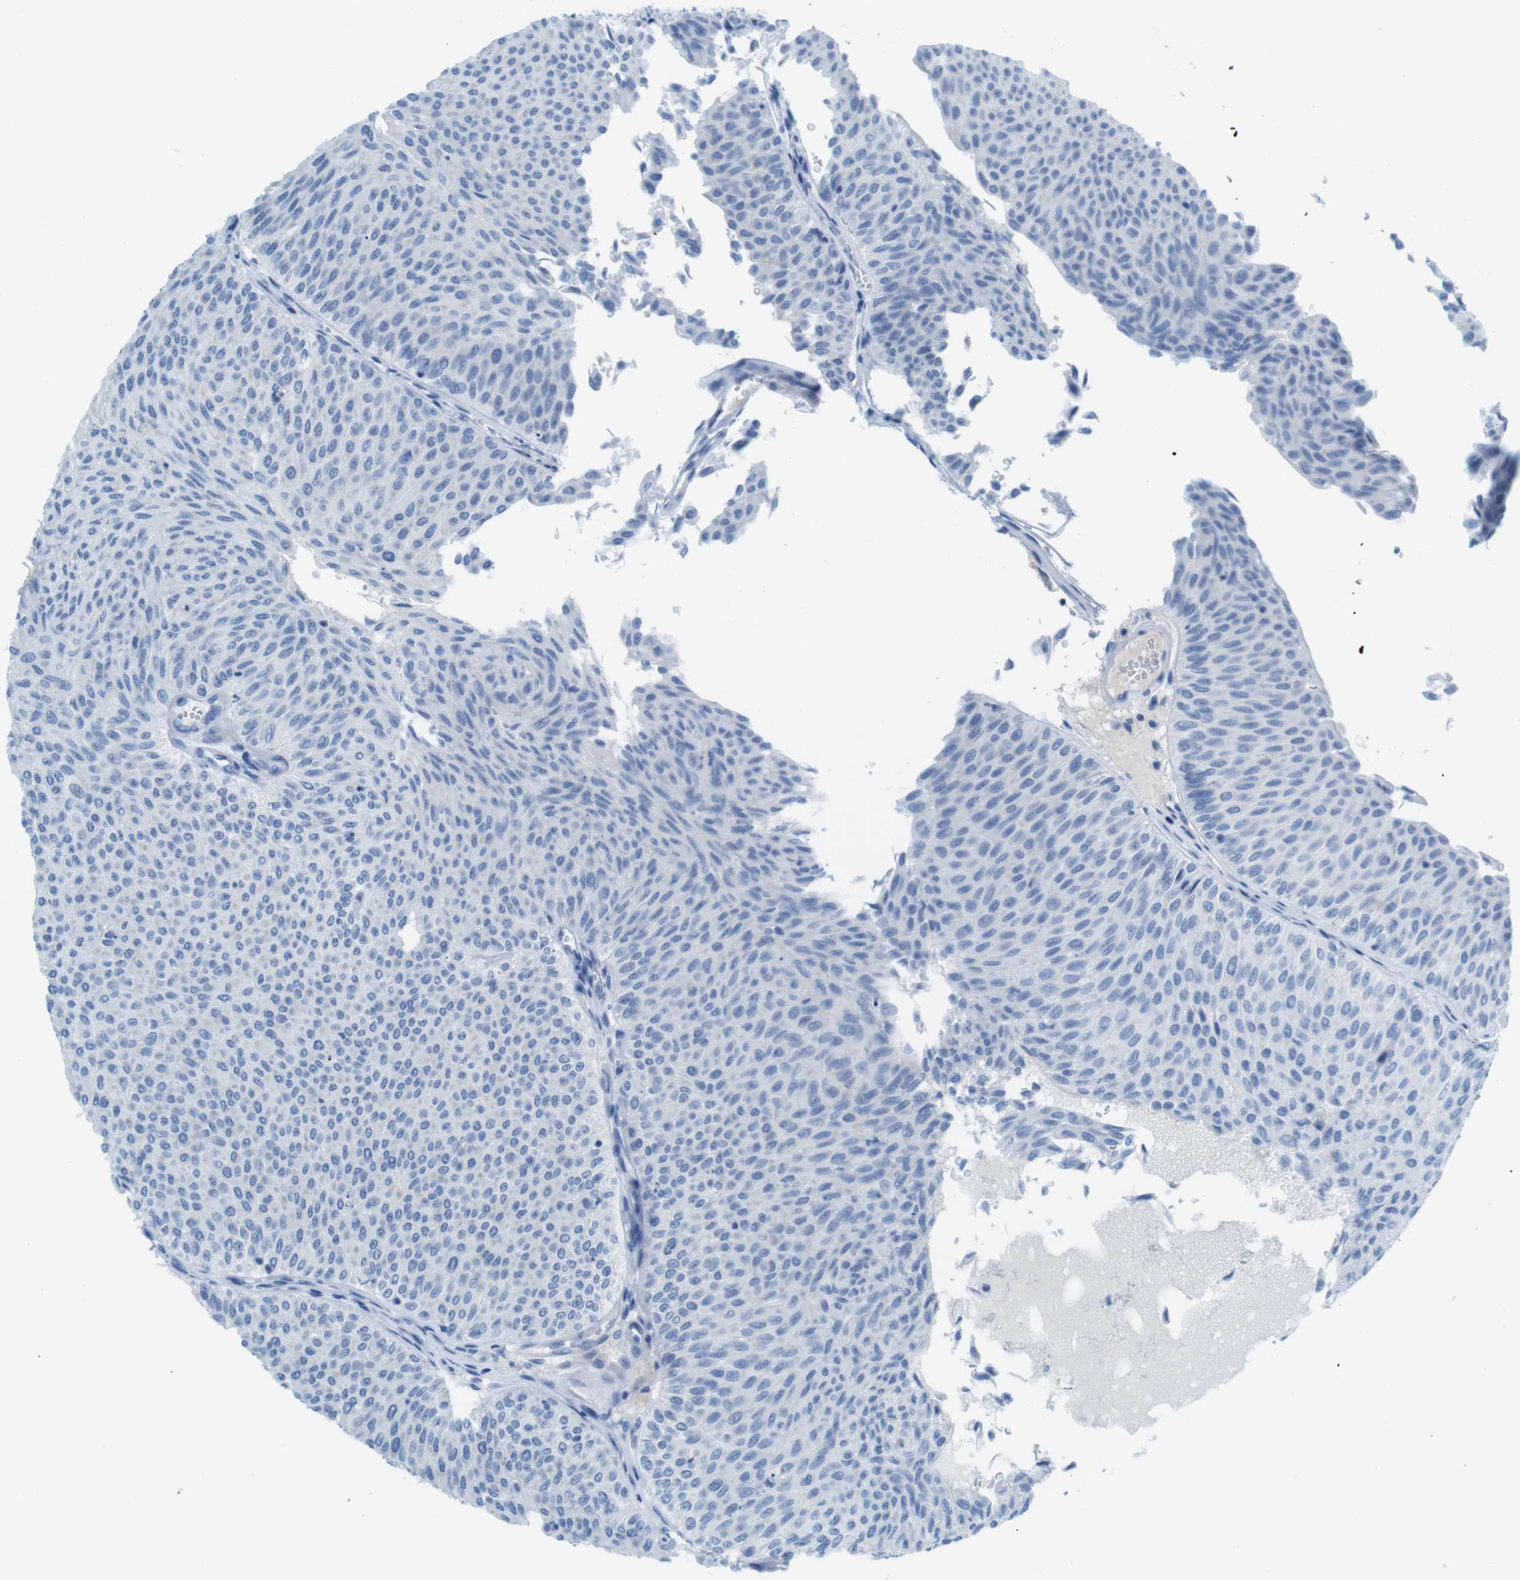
{"staining": {"intensity": "negative", "quantity": "none", "location": "none"}, "tissue": "urothelial cancer", "cell_type": "Tumor cells", "image_type": "cancer", "snomed": [{"axis": "morphology", "description": "Urothelial carcinoma, Low grade"}, {"axis": "topography", "description": "Urinary bladder"}], "caption": "Immunohistochemical staining of urothelial carcinoma (low-grade) demonstrates no significant staining in tumor cells.", "gene": "GAP43", "patient": {"sex": "male", "age": 78}}